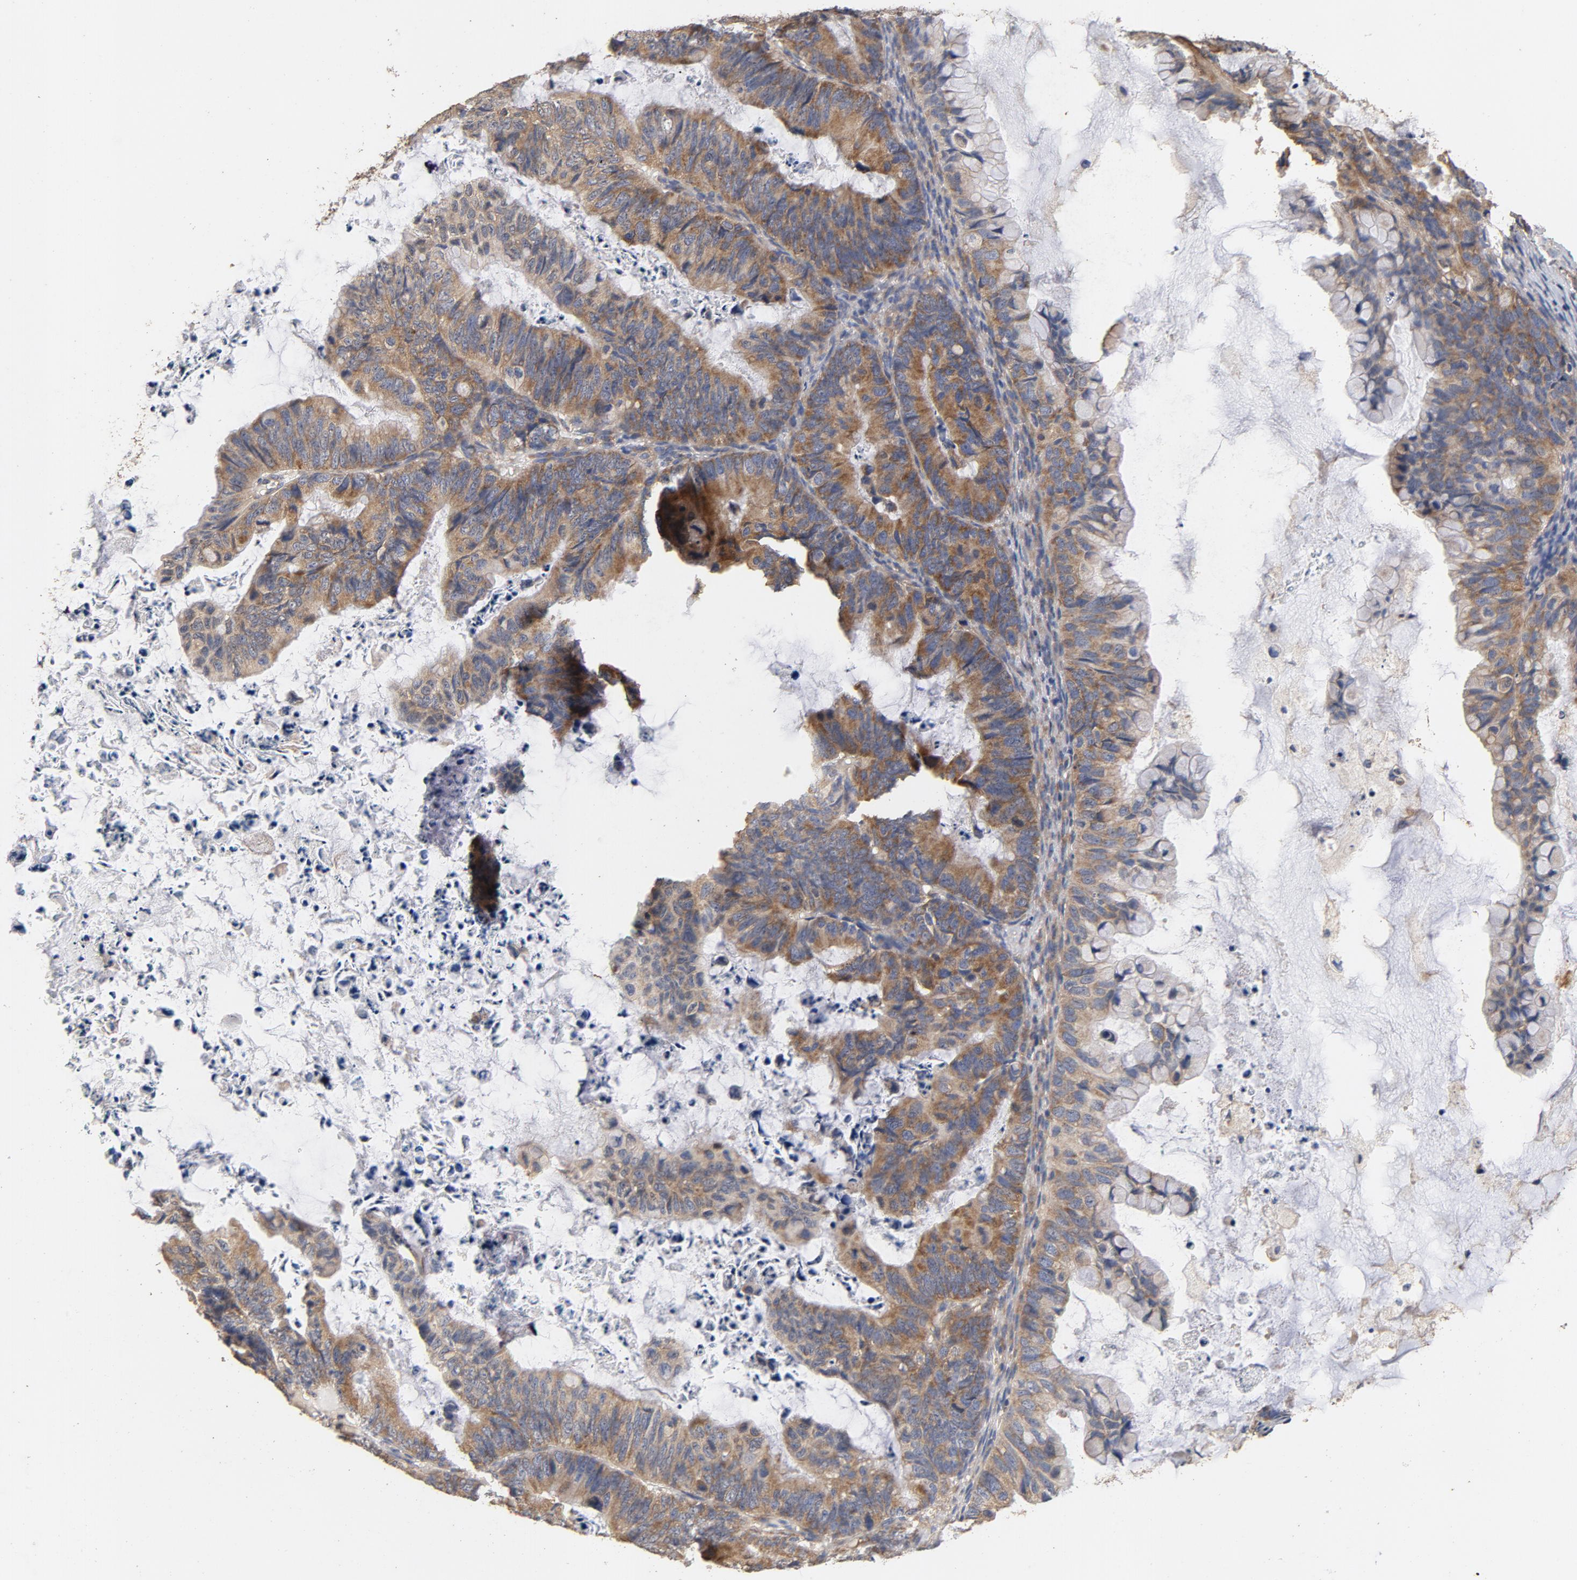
{"staining": {"intensity": "moderate", "quantity": ">75%", "location": "cytoplasmic/membranous"}, "tissue": "ovarian cancer", "cell_type": "Tumor cells", "image_type": "cancer", "snomed": [{"axis": "morphology", "description": "Cystadenocarcinoma, mucinous, NOS"}, {"axis": "topography", "description": "Ovary"}], "caption": "The immunohistochemical stain highlights moderate cytoplasmic/membranous staining in tumor cells of ovarian mucinous cystadenocarcinoma tissue.", "gene": "DDX6", "patient": {"sex": "female", "age": 36}}